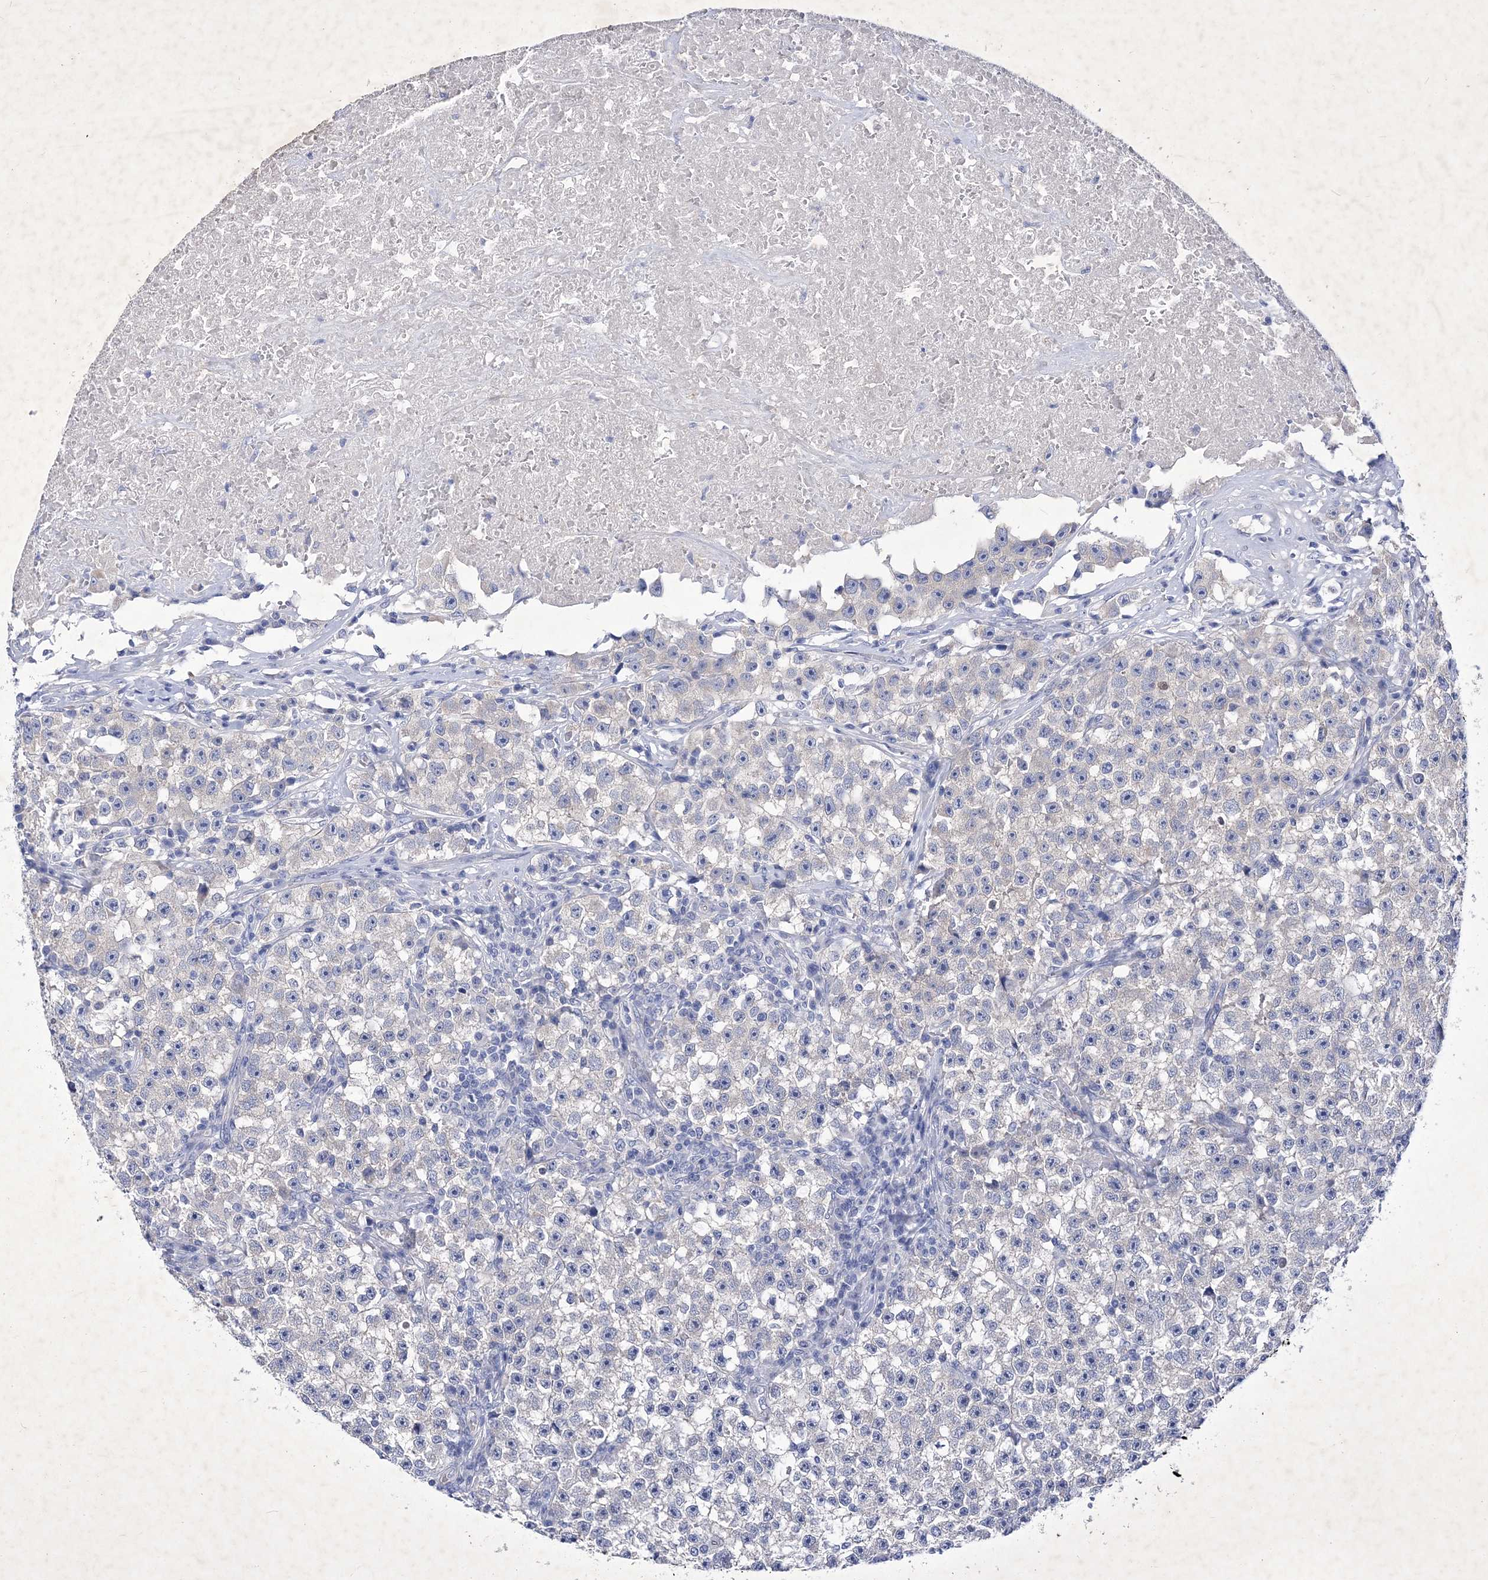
{"staining": {"intensity": "negative", "quantity": "none", "location": "none"}, "tissue": "testis cancer", "cell_type": "Tumor cells", "image_type": "cancer", "snomed": [{"axis": "morphology", "description": "Seminoma, NOS"}, {"axis": "topography", "description": "Testis"}], "caption": "Immunohistochemistry (IHC) image of neoplastic tissue: testis seminoma stained with DAB (3,3'-diaminobenzidine) demonstrates no significant protein expression in tumor cells. (Immunohistochemistry, brightfield microscopy, high magnification).", "gene": "GPN1", "patient": {"sex": "male", "age": 22}}